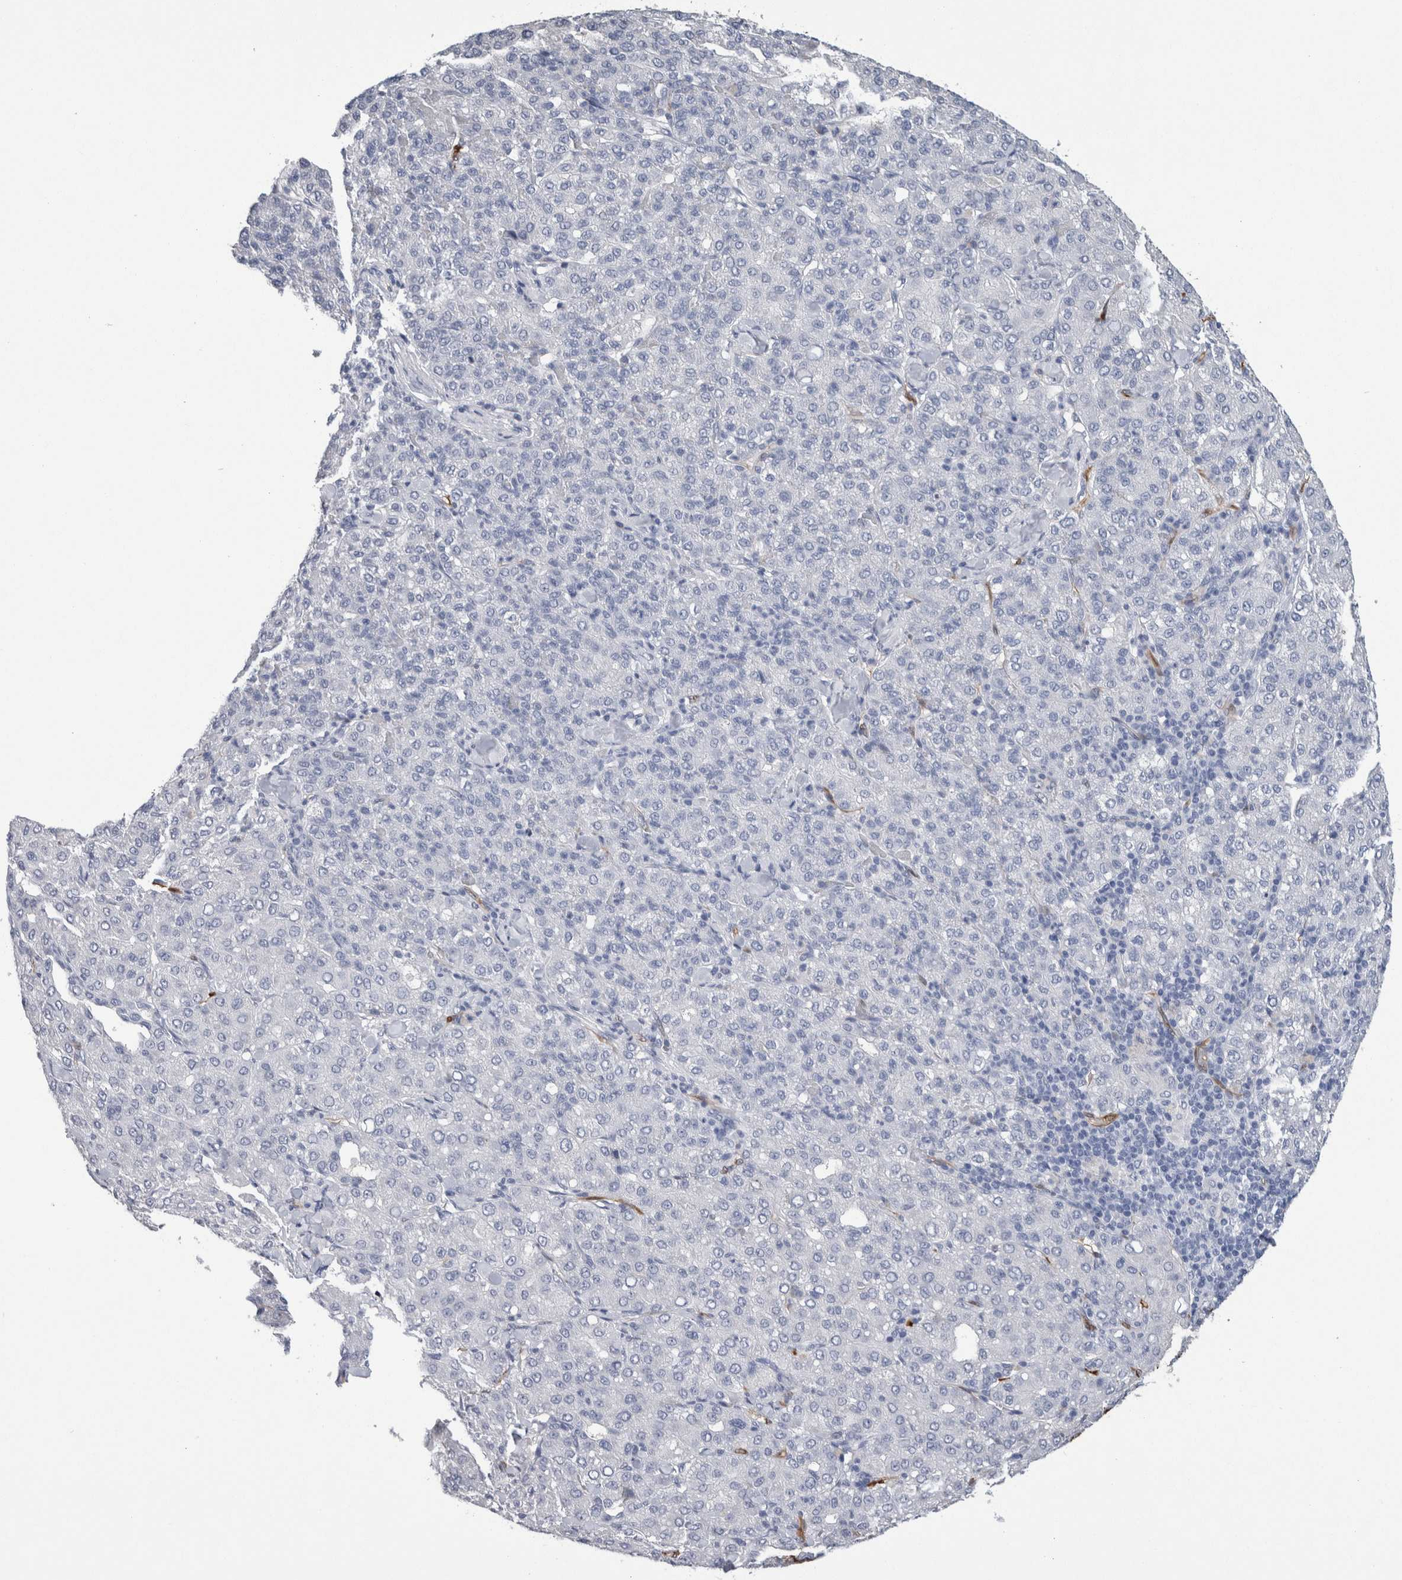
{"staining": {"intensity": "negative", "quantity": "none", "location": "none"}, "tissue": "liver cancer", "cell_type": "Tumor cells", "image_type": "cancer", "snomed": [{"axis": "morphology", "description": "Carcinoma, Hepatocellular, NOS"}, {"axis": "topography", "description": "Liver"}], "caption": "Immunohistochemistry (IHC) image of hepatocellular carcinoma (liver) stained for a protein (brown), which demonstrates no positivity in tumor cells. Nuclei are stained in blue.", "gene": "FABP4", "patient": {"sex": "male", "age": 65}}